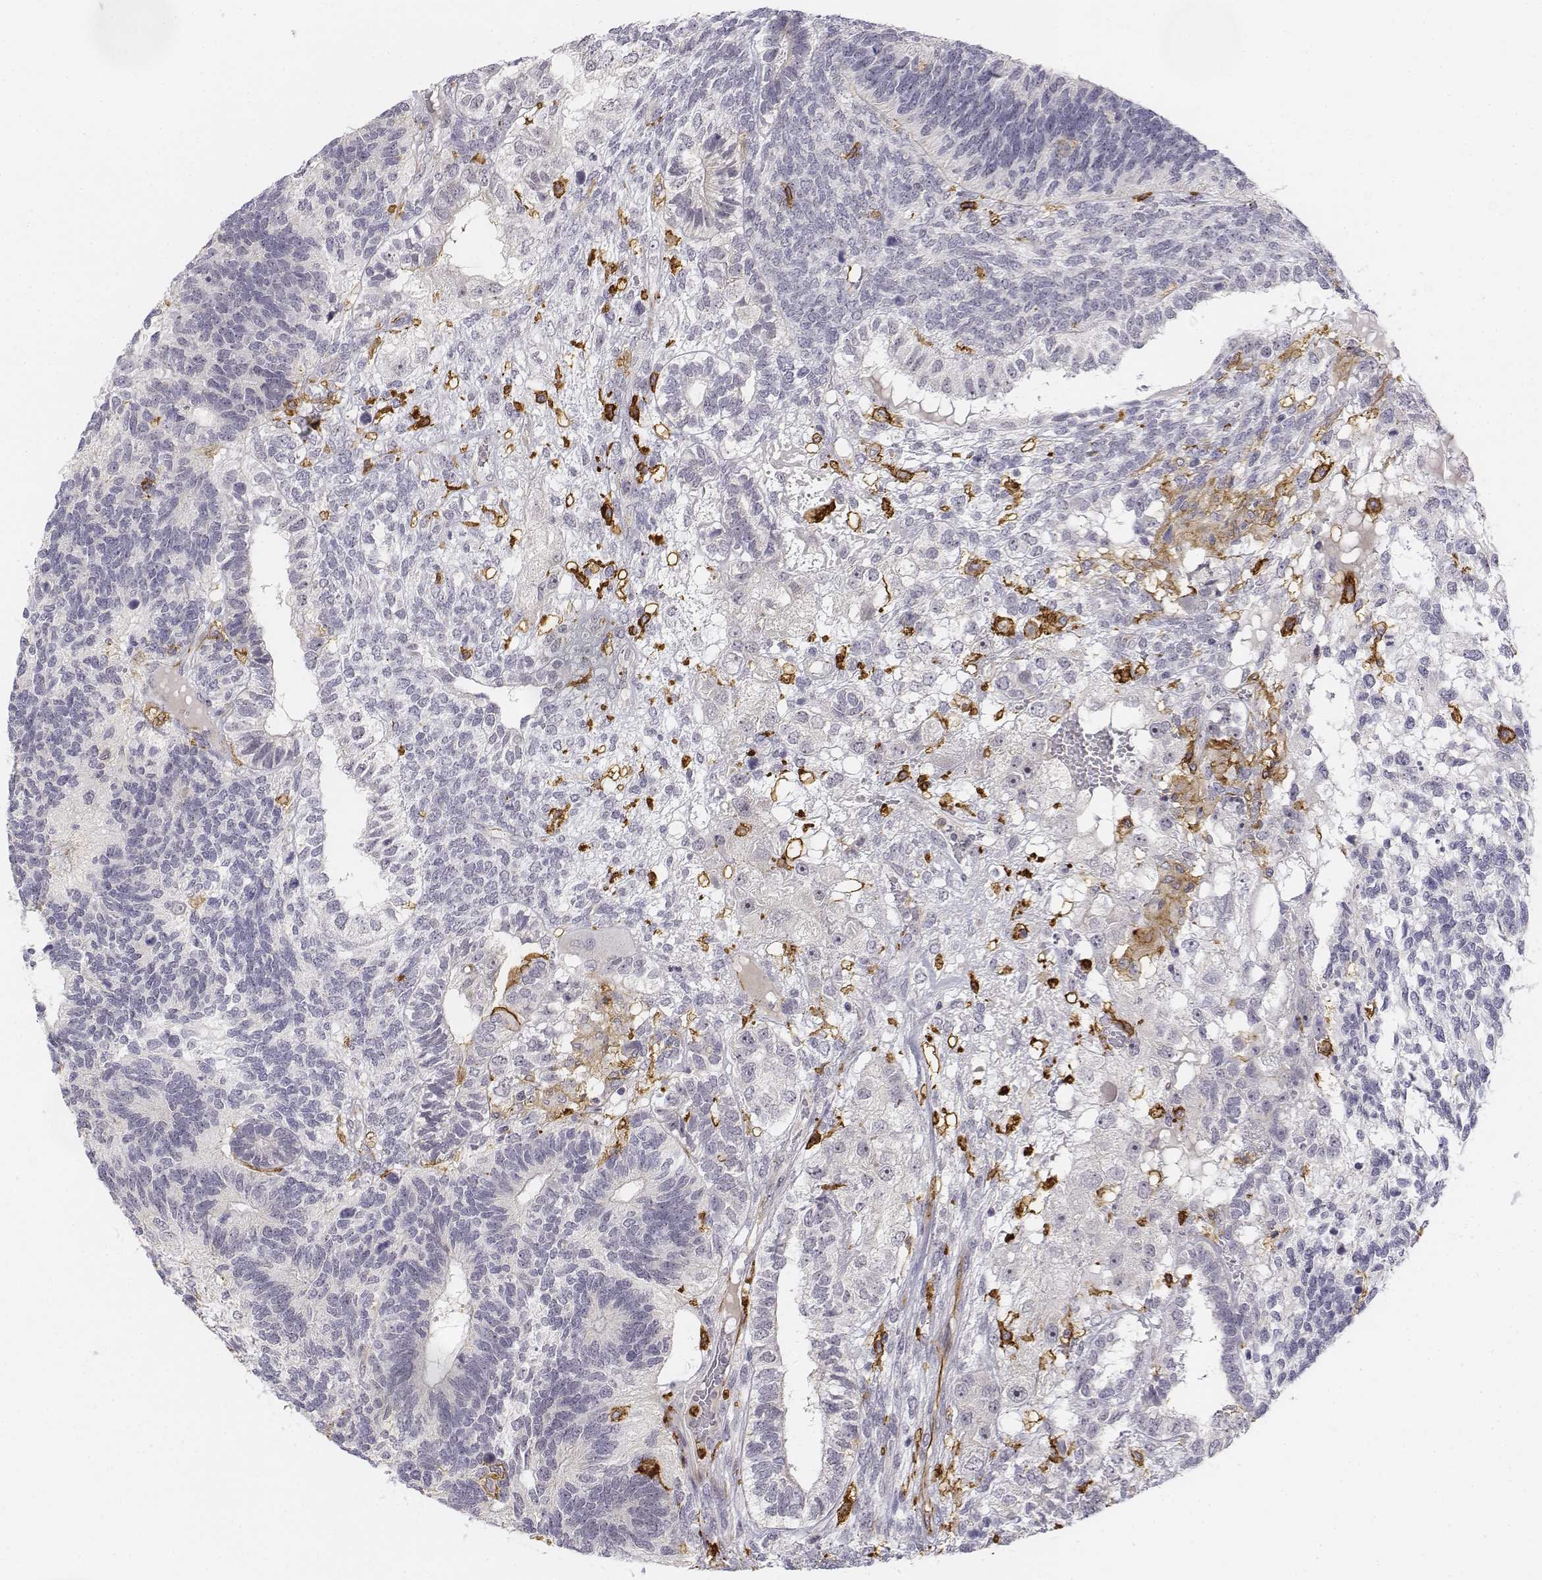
{"staining": {"intensity": "negative", "quantity": "none", "location": "none"}, "tissue": "testis cancer", "cell_type": "Tumor cells", "image_type": "cancer", "snomed": [{"axis": "morphology", "description": "Seminoma, NOS"}, {"axis": "morphology", "description": "Carcinoma, Embryonal, NOS"}, {"axis": "topography", "description": "Testis"}], "caption": "Testis embryonal carcinoma was stained to show a protein in brown. There is no significant expression in tumor cells.", "gene": "CD14", "patient": {"sex": "male", "age": 41}}